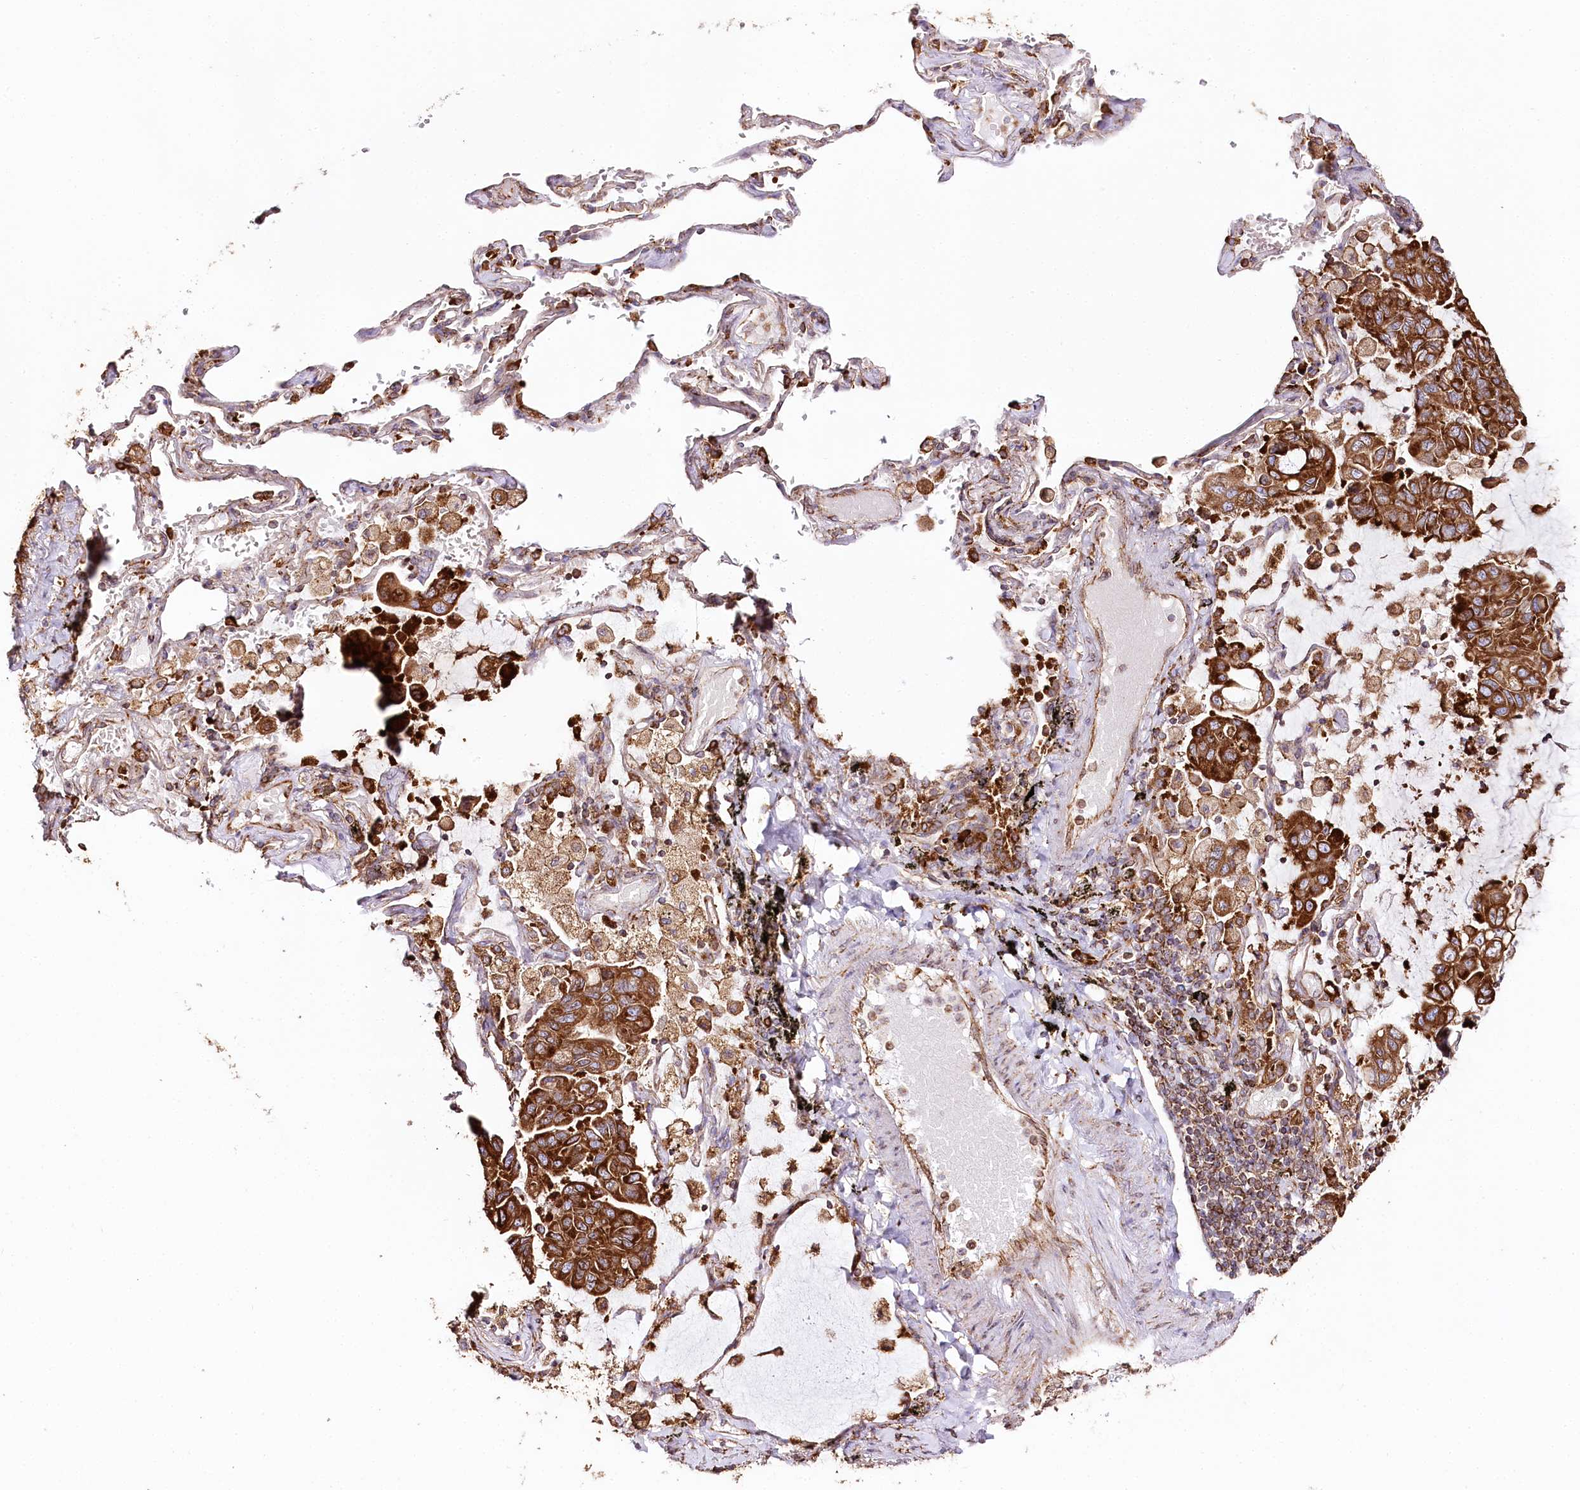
{"staining": {"intensity": "strong", "quantity": ">75%", "location": "cytoplasmic/membranous"}, "tissue": "lung cancer", "cell_type": "Tumor cells", "image_type": "cancer", "snomed": [{"axis": "morphology", "description": "Adenocarcinoma, NOS"}, {"axis": "topography", "description": "Lung"}], "caption": "Lung cancer stained with a protein marker displays strong staining in tumor cells.", "gene": "CNPY2", "patient": {"sex": "male", "age": 64}}